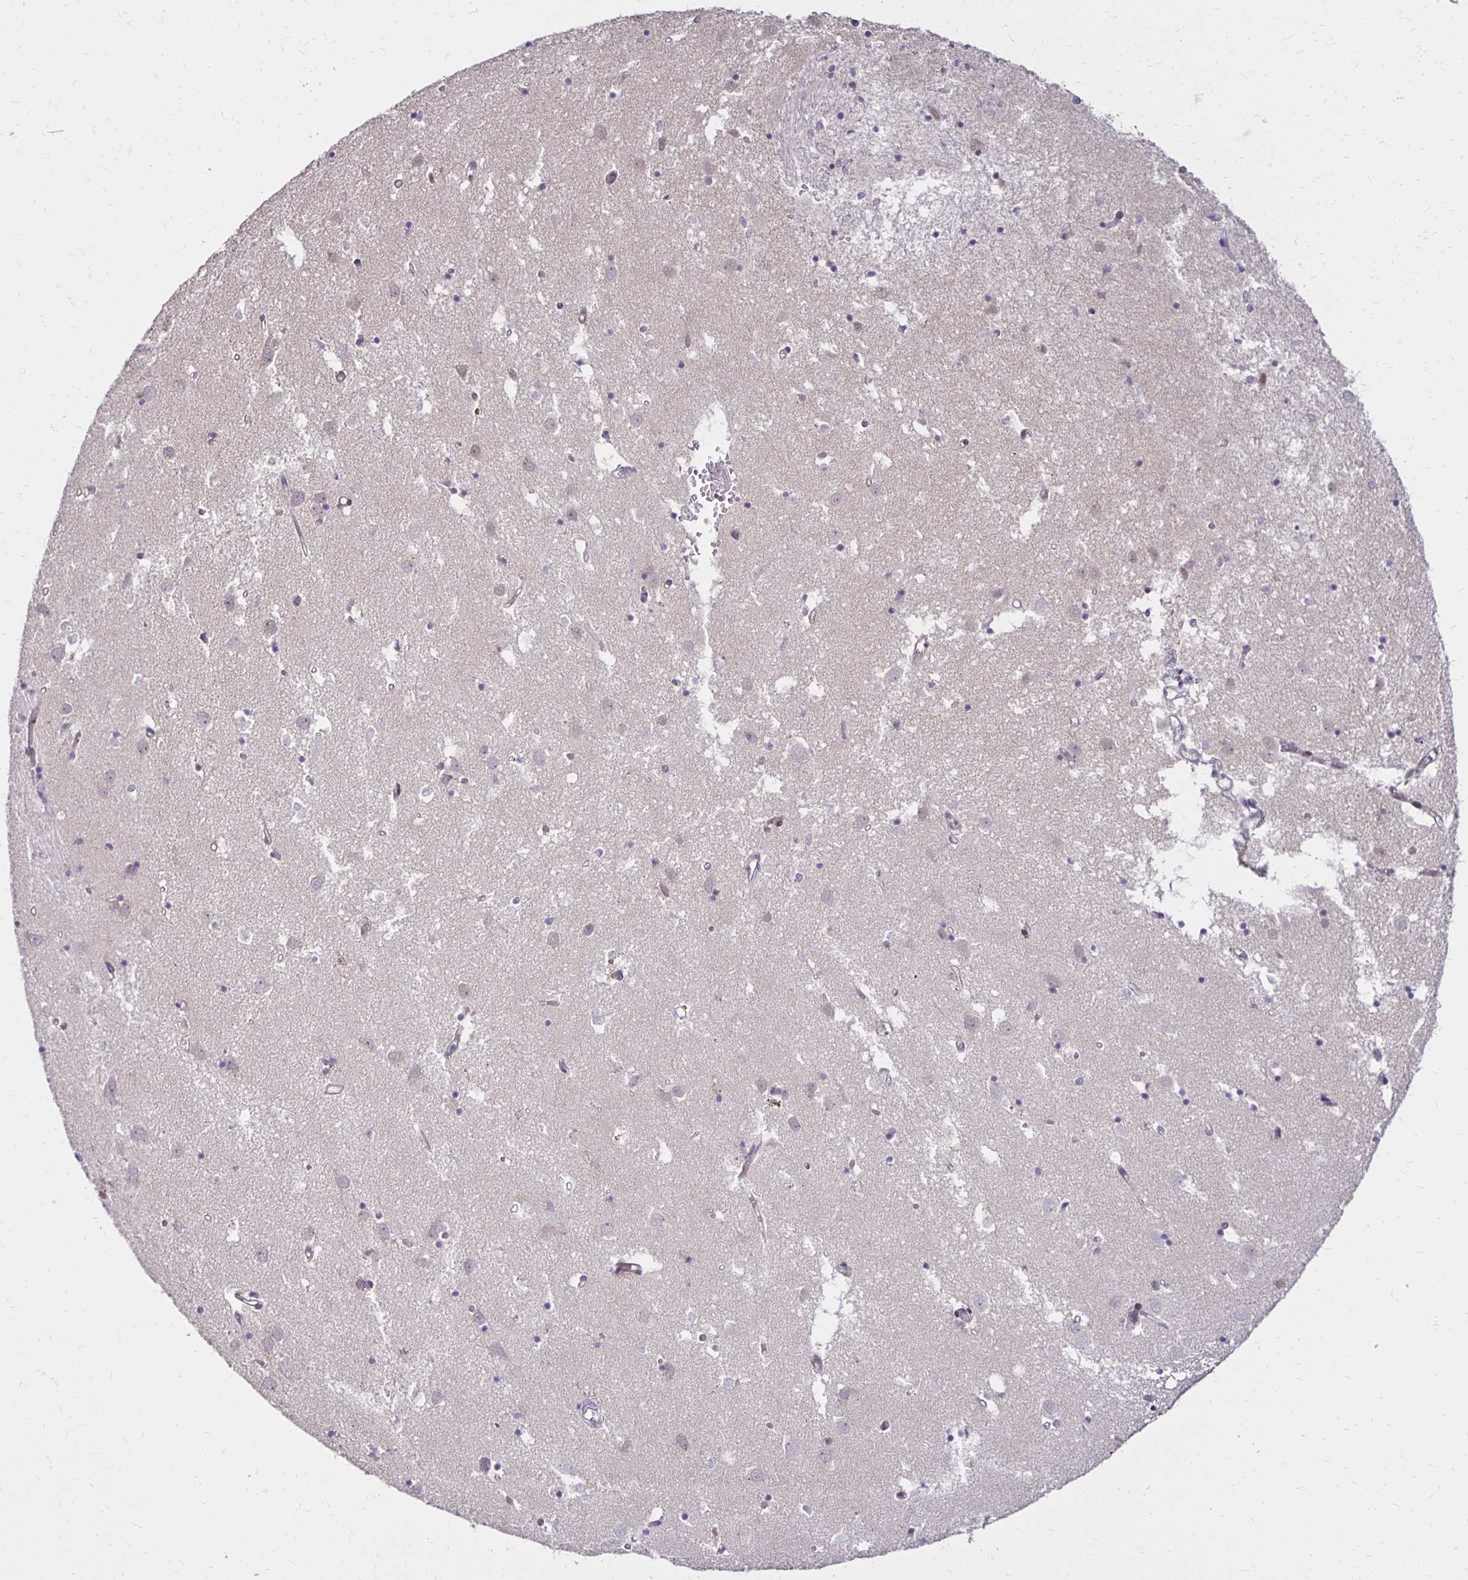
{"staining": {"intensity": "negative", "quantity": "none", "location": "none"}, "tissue": "caudate", "cell_type": "Glial cells", "image_type": "normal", "snomed": [{"axis": "morphology", "description": "Normal tissue, NOS"}, {"axis": "topography", "description": "Lateral ventricle wall"}], "caption": "Micrograph shows no significant protein staining in glial cells of unremarkable caudate.", "gene": "DAGLA", "patient": {"sex": "male", "age": 70}}